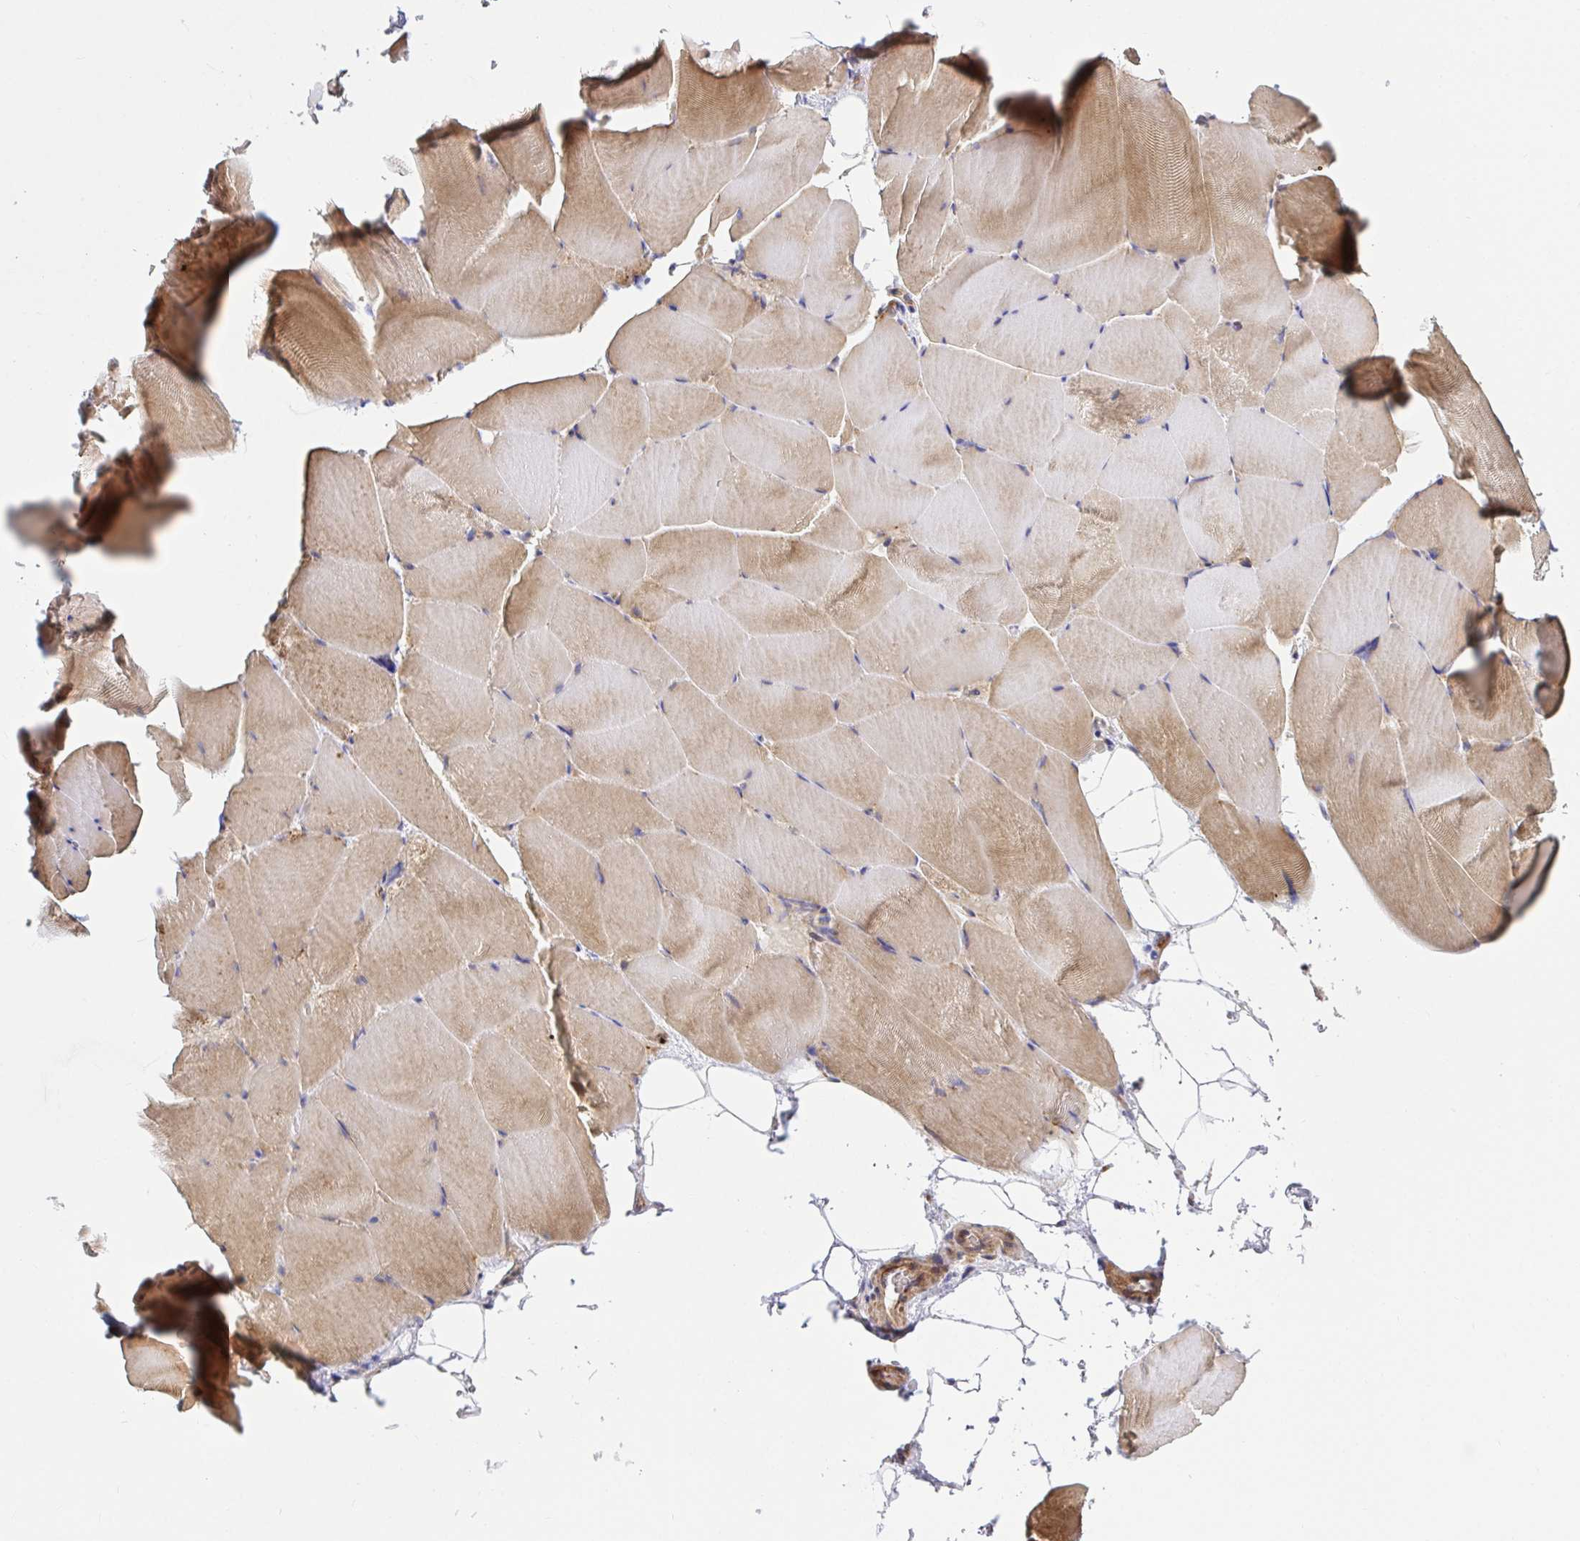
{"staining": {"intensity": "moderate", "quantity": ">75%", "location": "cytoplasmic/membranous"}, "tissue": "skeletal muscle", "cell_type": "Myocytes", "image_type": "normal", "snomed": [{"axis": "morphology", "description": "Normal tissue, NOS"}, {"axis": "topography", "description": "Skeletal muscle"}], "caption": "Human skeletal muscle stained with a protein marker displays moderate staining in myocytes.", "gene": "TRIM55", "patient": {"sex": "female", "age": 64}}